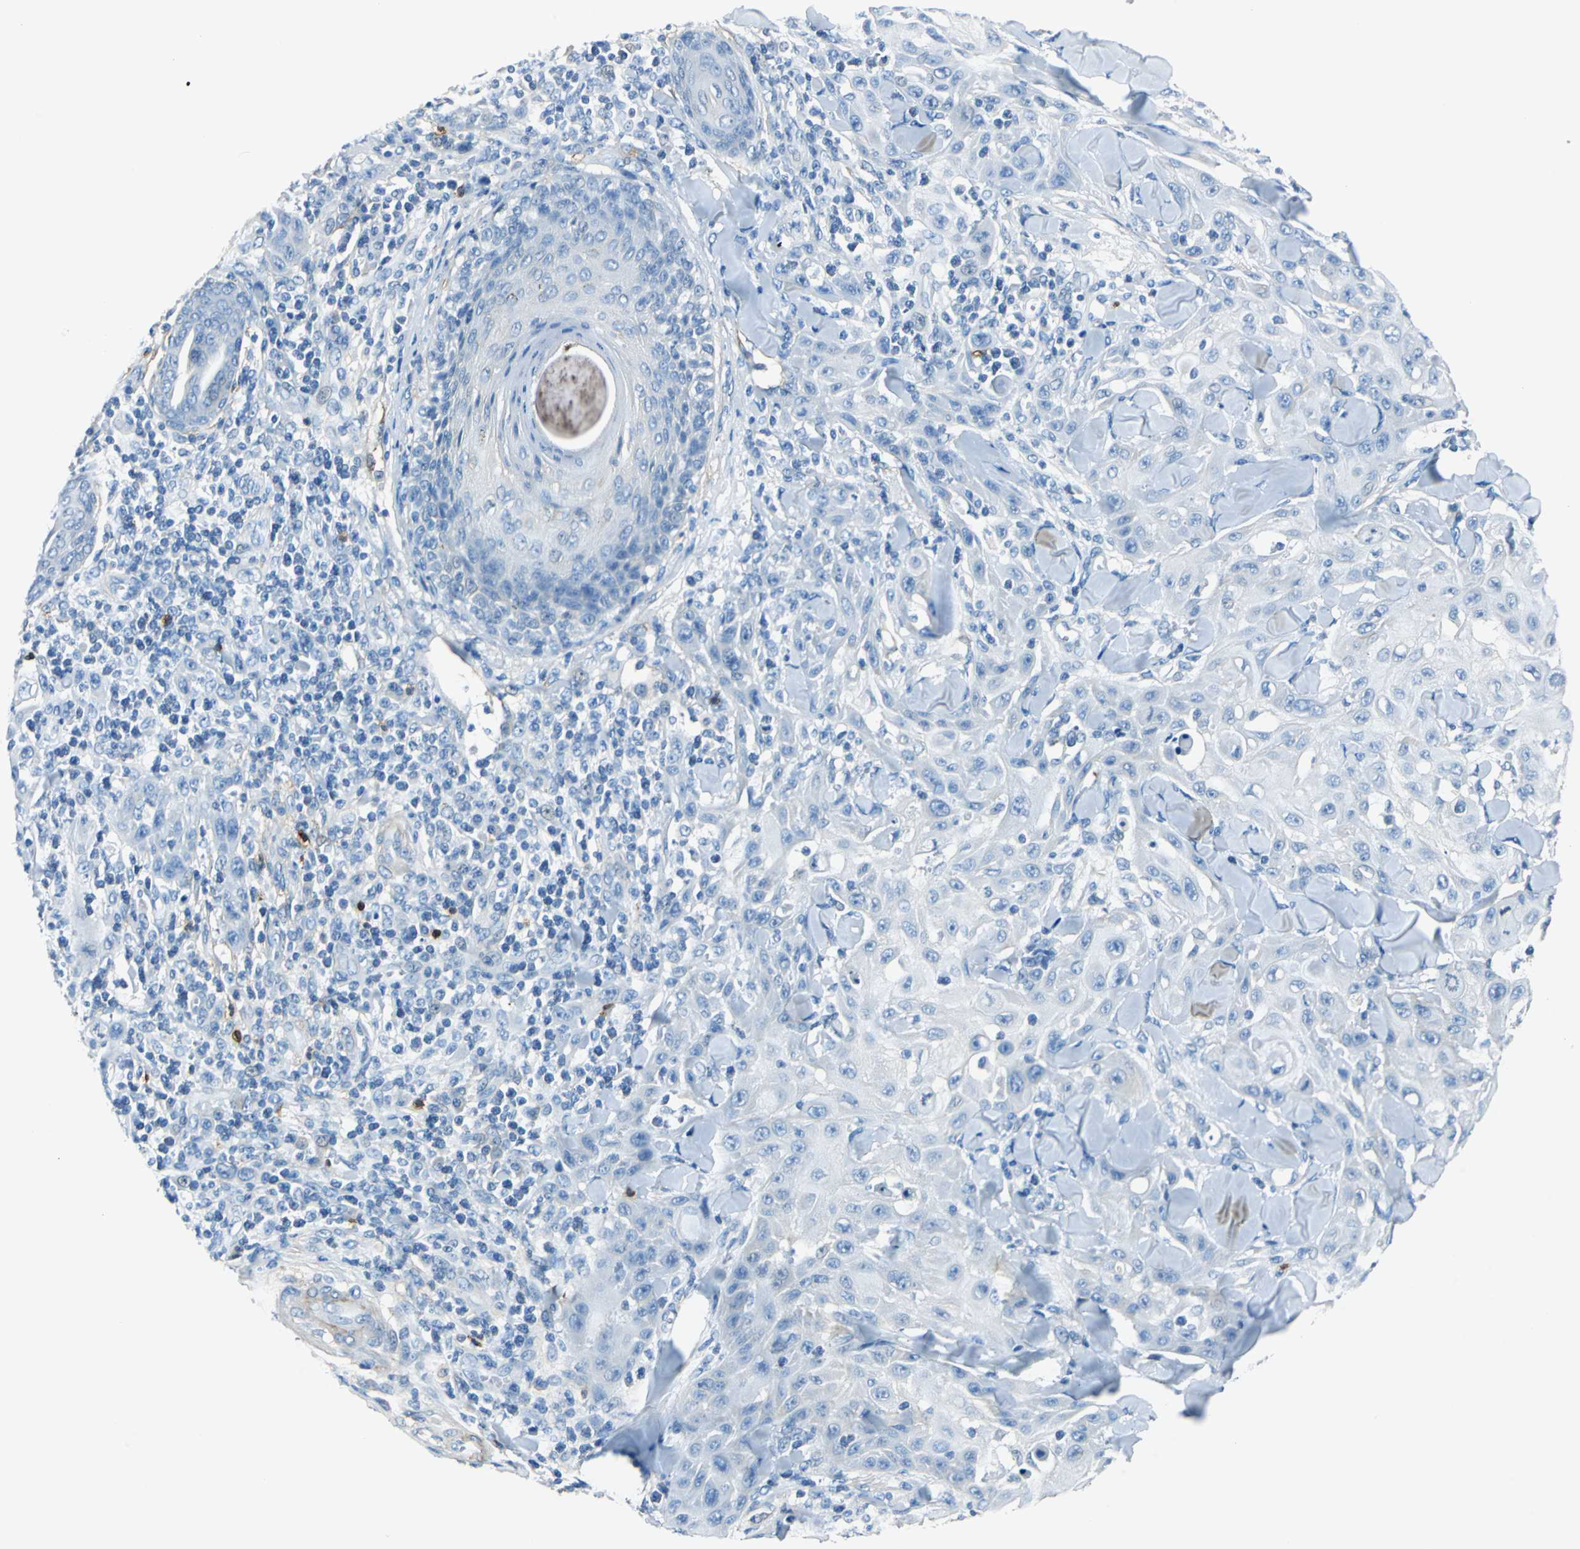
{"staining": {"intensity": "negative", "quantity": "none", "location": "none"}, "tissue": "skin cancer", "cell_type": "Tumor cells", "image_type": "cancer", "snomed": [{"axis": "morphology", "description": "Squamous cell carcinoma, NOS"}, {"axis": "topography", "description": "Skin"}], "caption": "High power microscopy photomicrograph of an IHC image of squamous cell carcinoma (skin), revealing no significant expression in tumor cells.", "gene": "AKAP12", "patient": {"sex": "male", "age": 24}}